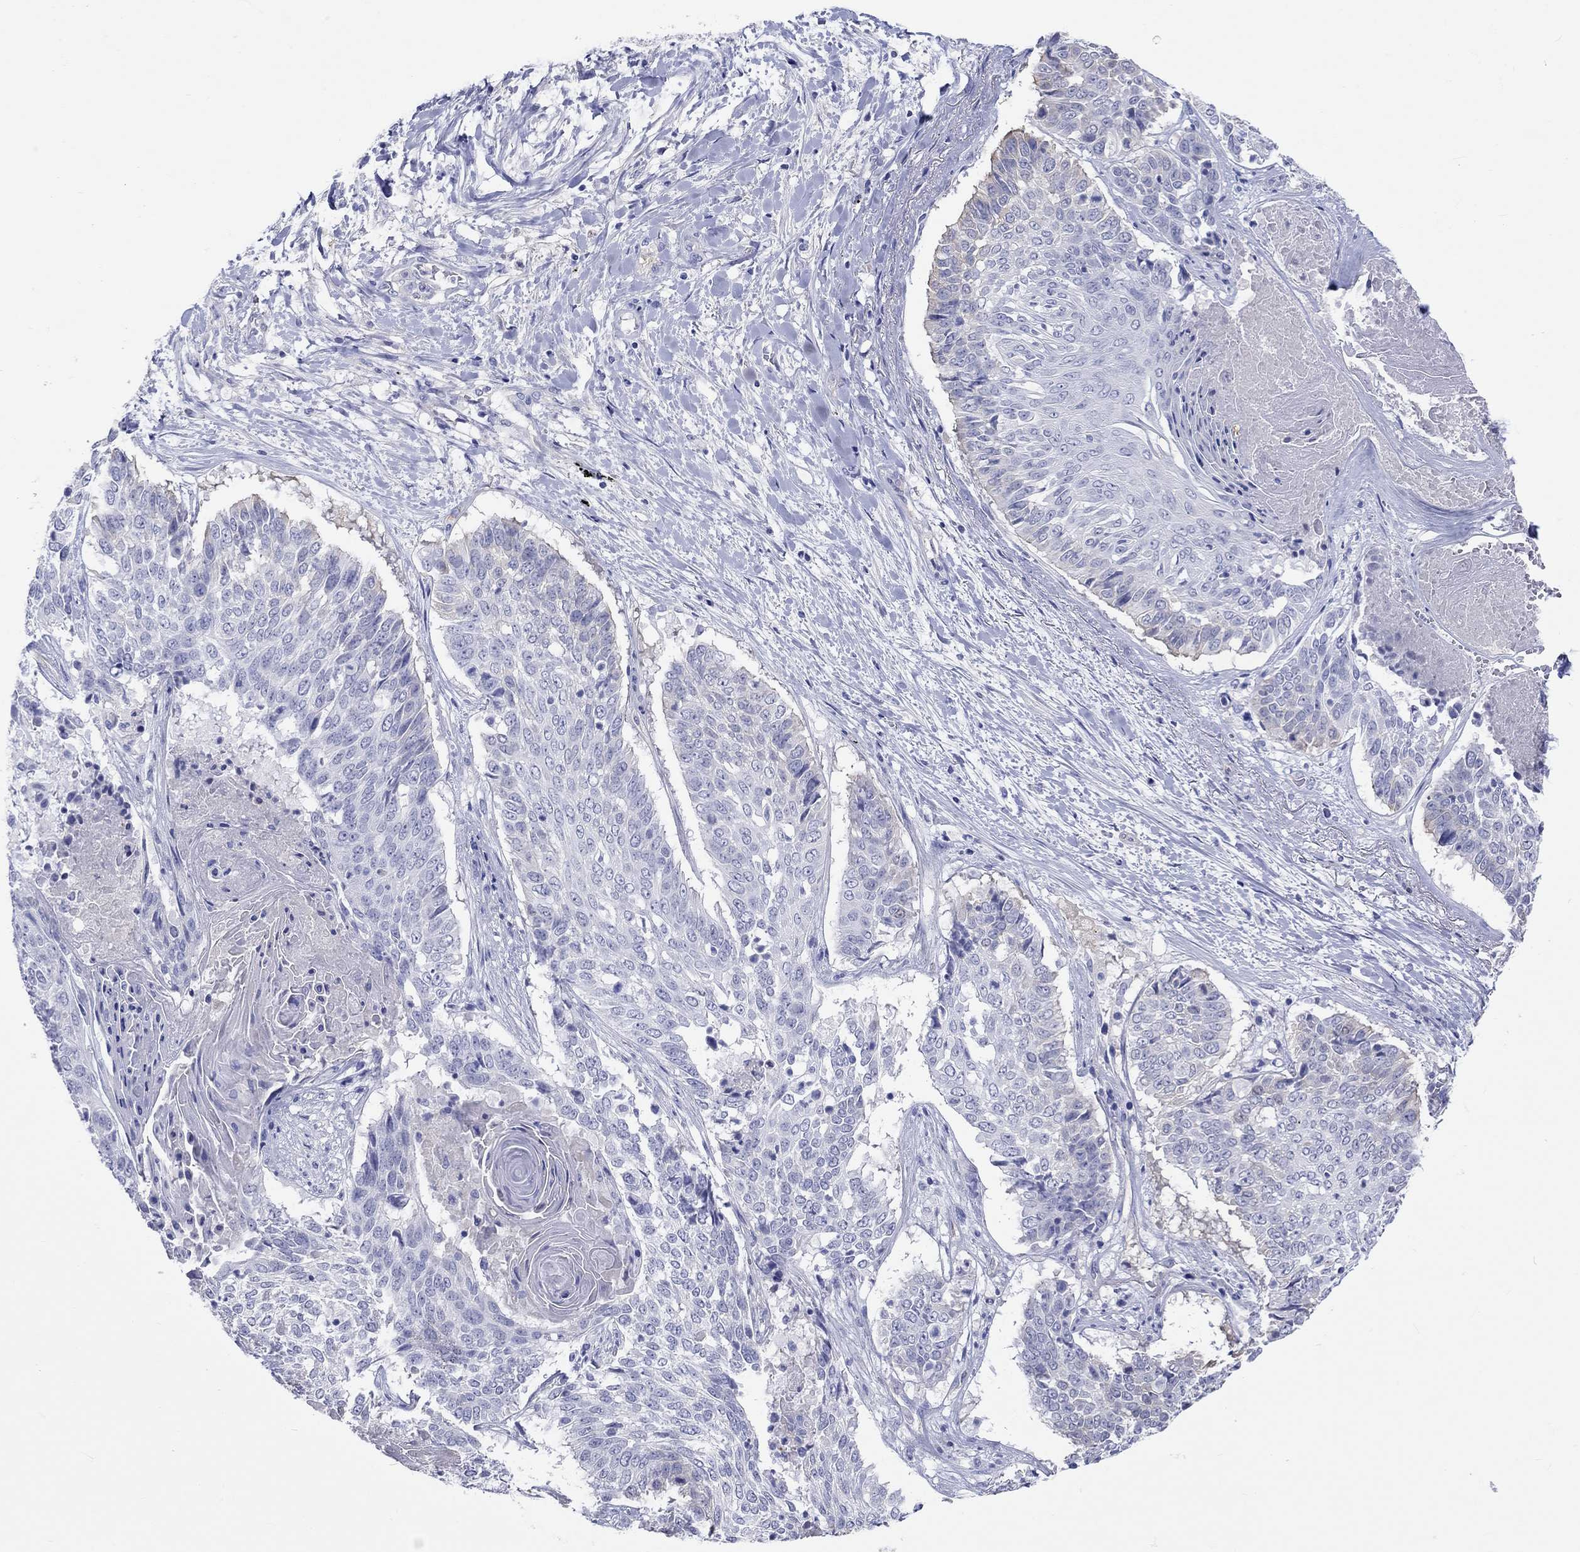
{"staining": {"intensity": "negative", "quantity": "none", "location": "none"}, "tissue": "lung cancer", "cell_type": "Tumor cells", "image_type": "cancer", "snomed": [{"axis": "morphology", "description": "Squamous cell carcinoma, NOS"}, {"axis": "topography", "description": "Lung"}], "caption": "IHC photomicrograph of human squamous cell carcinoma (lung) stained for a protein (brown), which reveals no positivity in tumor cells.", "gene": "CDY2B", "patient": {"sex": "male", "age": 64}}